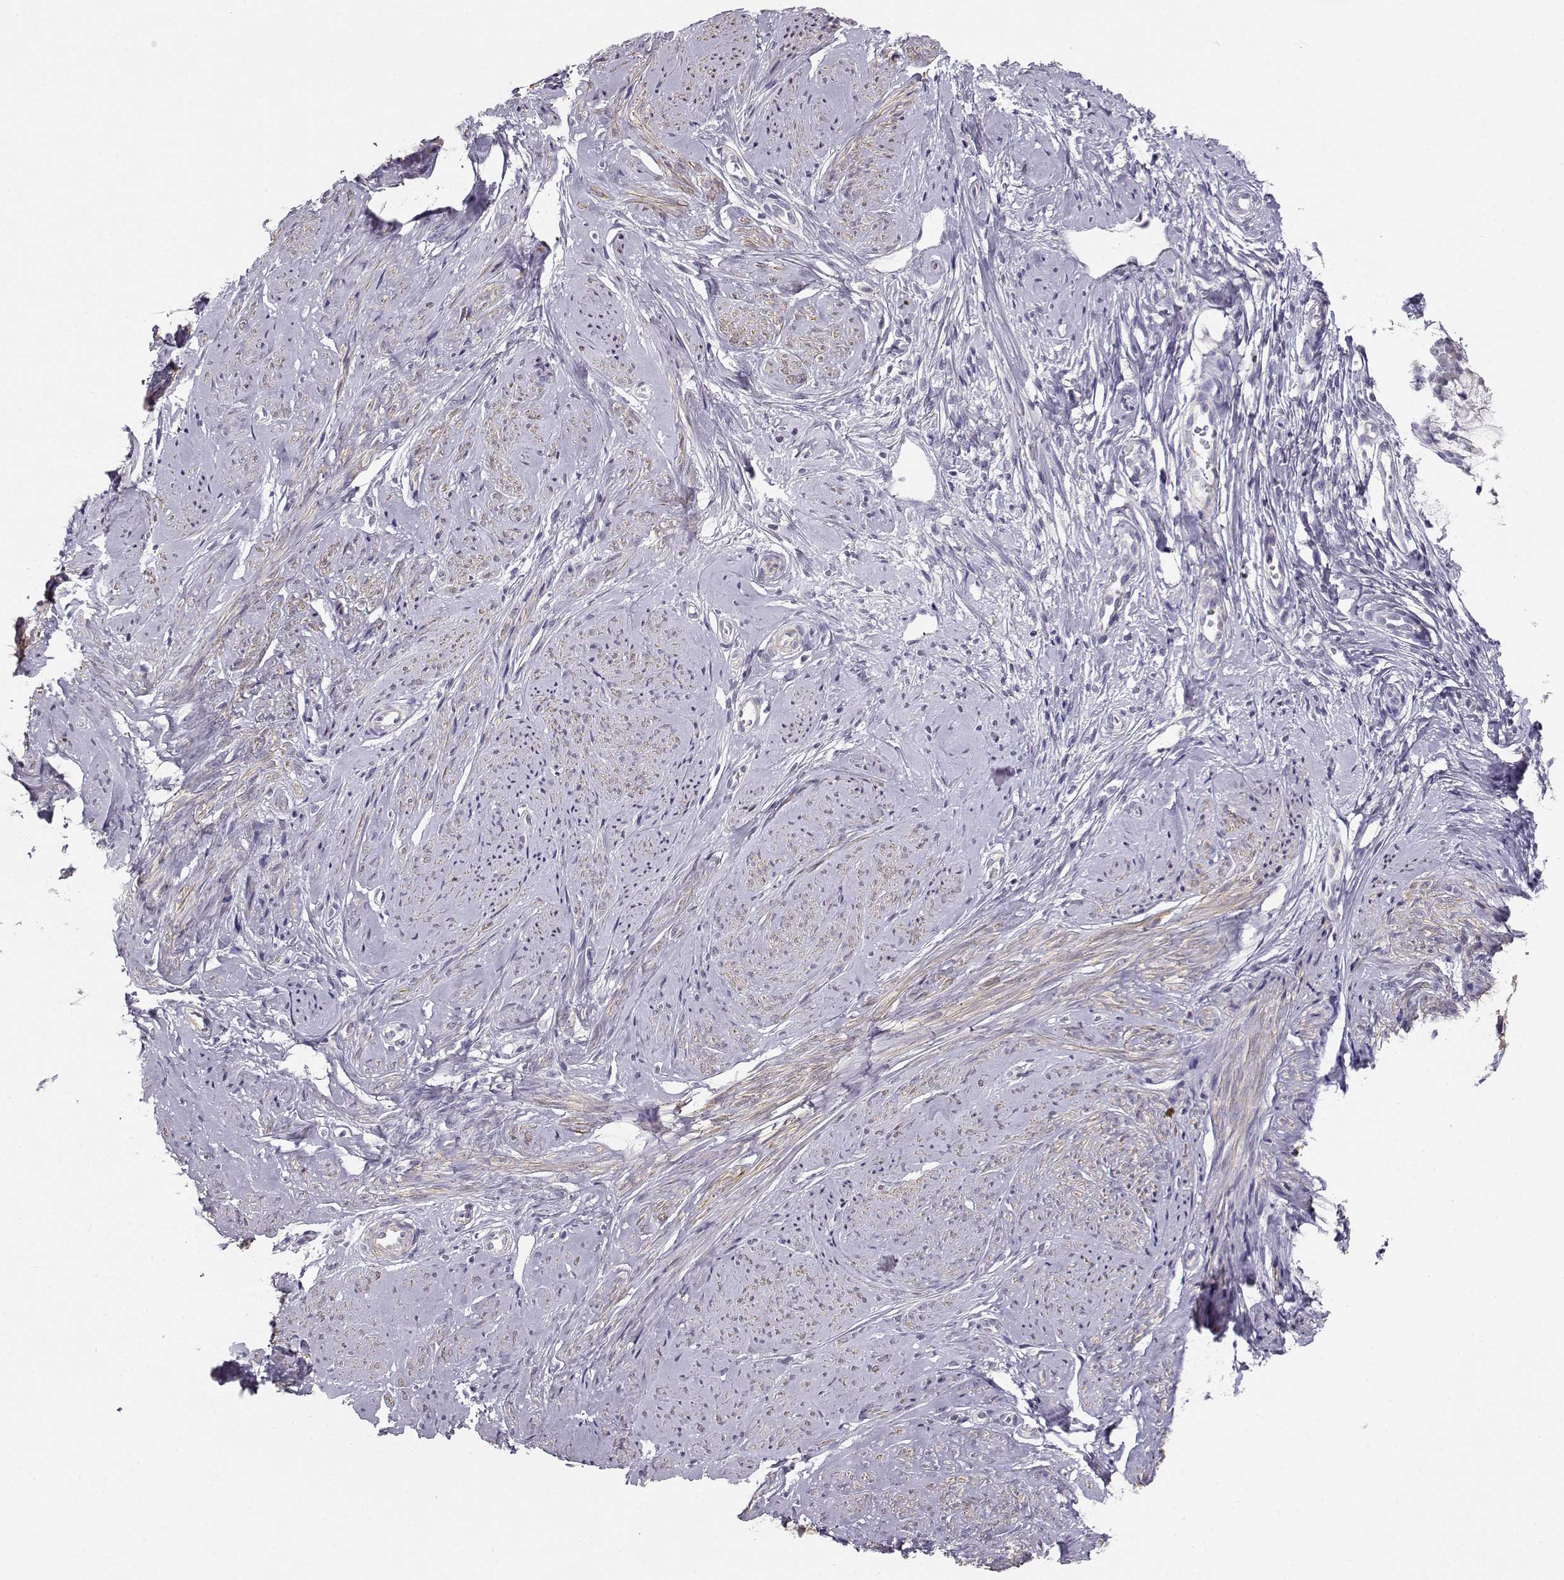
{"staining": {"intensity": "moderate", "quantity": "25%-75%", "location": "cytoplasmic/membranous"}, "tissue": "smooth muscle", "cell_type": "Smooth muscle cells", "image_type": "normal", "snomed": [{"axis": "morphology", "description": "Normal tissue, NOS"}, {"axis": "topography", "description": "Smooth muscle"}], "caption": "Normal smooth muscle shows moderate cytoplasmic/membranous staining in about 25%-75% of smooth muscle cells, visualized by immunohistochemistry. The staining was performed using DAB (3,3'-diaminobenzidine), with brown indicating positive protein expression. Nuclei are stained blue with hematoxylin.", "gene": "DAPL1", "patient": {"sex": "female", "age": 48}}